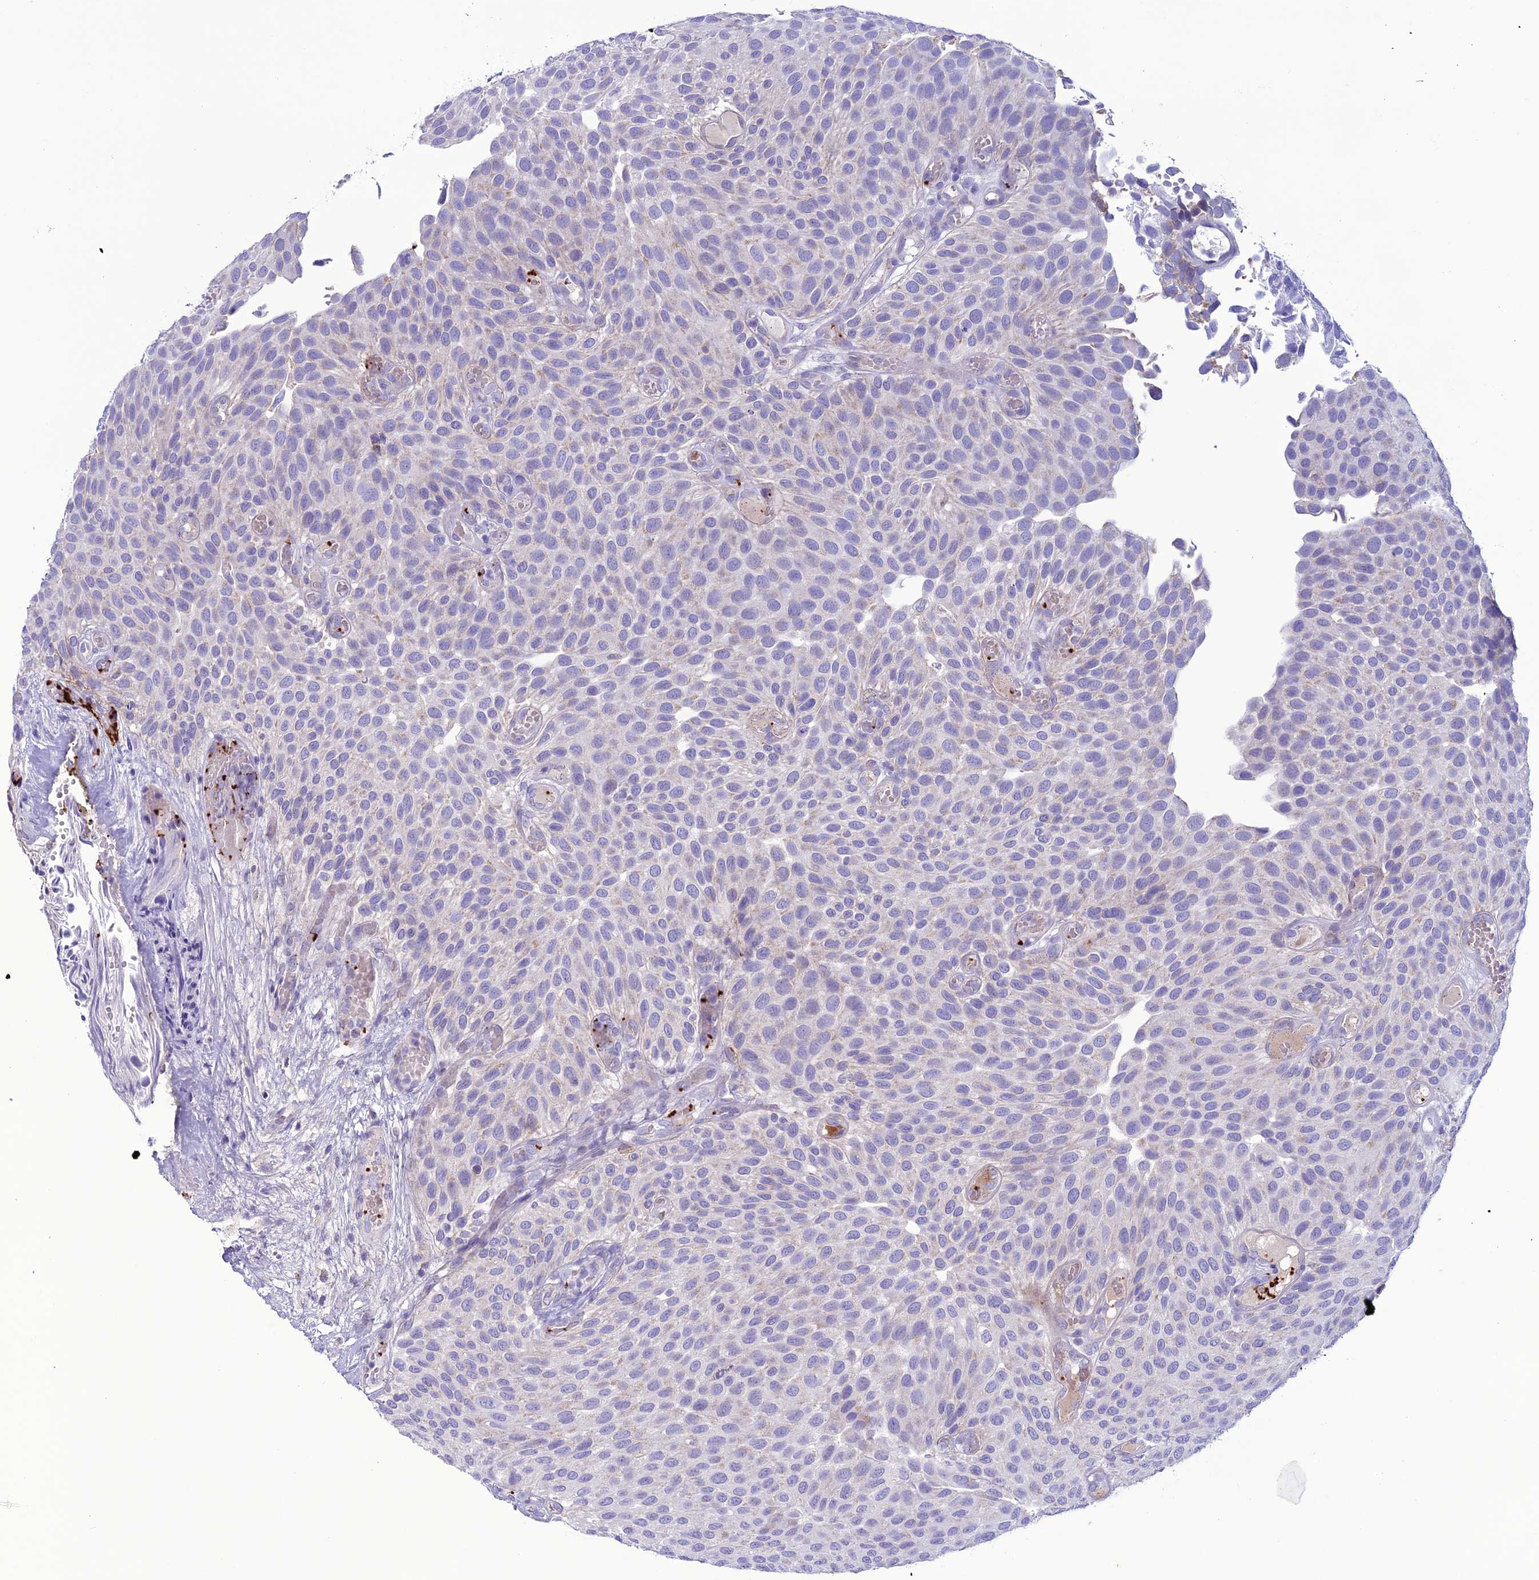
{"staining": {"intensity": "moderate", "quantity": "<25%", "location": "cytoplasmic/membranous"}, "tissue": "urothelial cancer", "cell_type": "Tumor cells", "image_type": "cancer", "snomed": [{"axis": "morphology", "description": "Urothelial carcinoma, Low grade"}, {"axis": "topography", "description": "Urinary bladder"}], "caption": "Urothelial cancer stained with a brown dye displays moderate cytoplasmic/membranous positive staining in about <25% of tumor cells.", "gene": "C21orf140", "patient": {"sex": "male", "age": 89}}